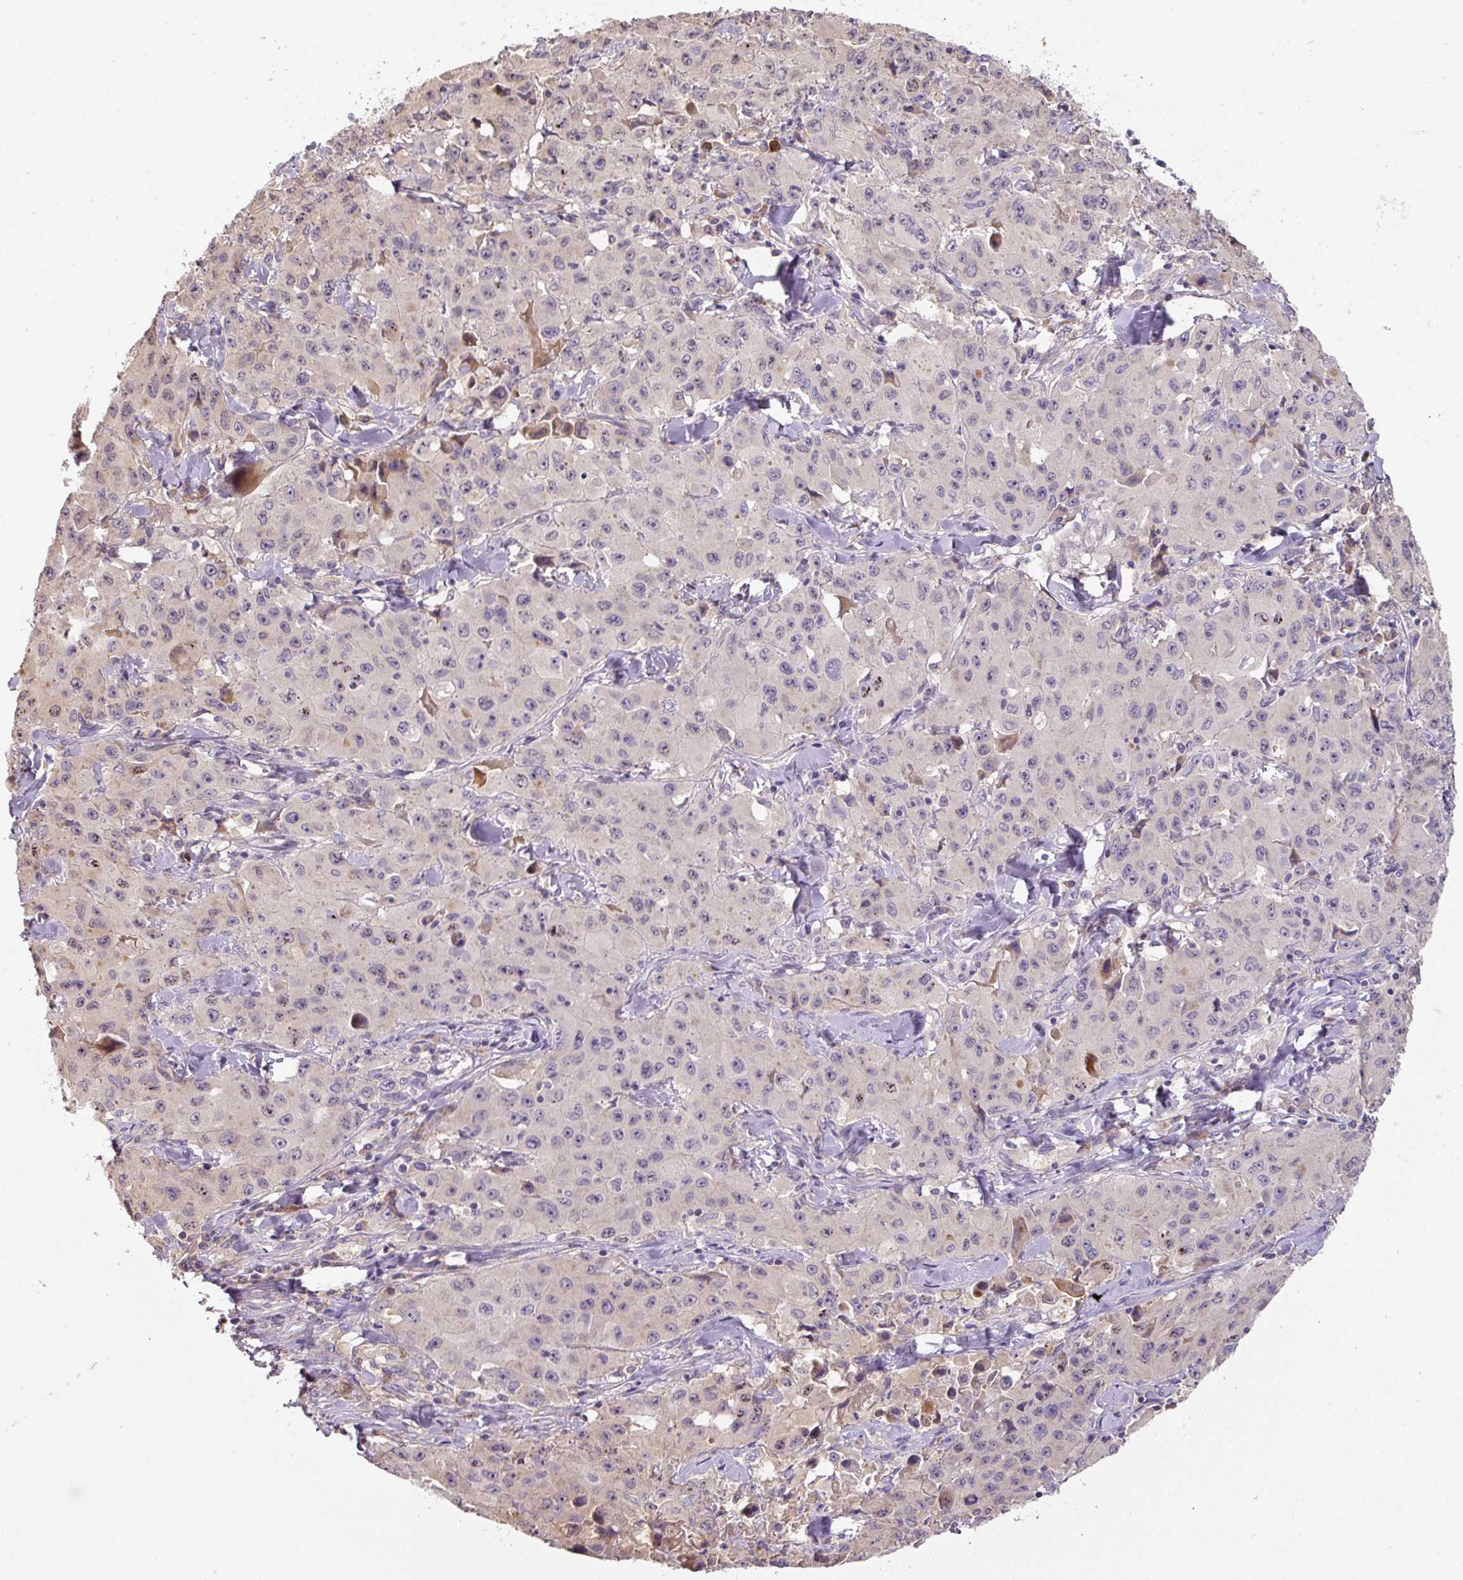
{"staining": {"intensity": "moderate", "quantity": "<25%", "location": "nuclear"}, "tissue": "lung cancer", "cell_type": "Tumor cells", "image_type": "cancer", "snomed": [{"axis": "morphology", "description": "Squamous cell carcinoma, NOS"}, {"axis": "topography", "description": "Lung"}], "caption": "Human lung squamous cell carcinoma stained for a protein (brown) shows moderate nuclear positive positivity in approximately <25% of tumor cells.", "gene": "CCZ1", "patient": {"sex": "male", "age": 63}}